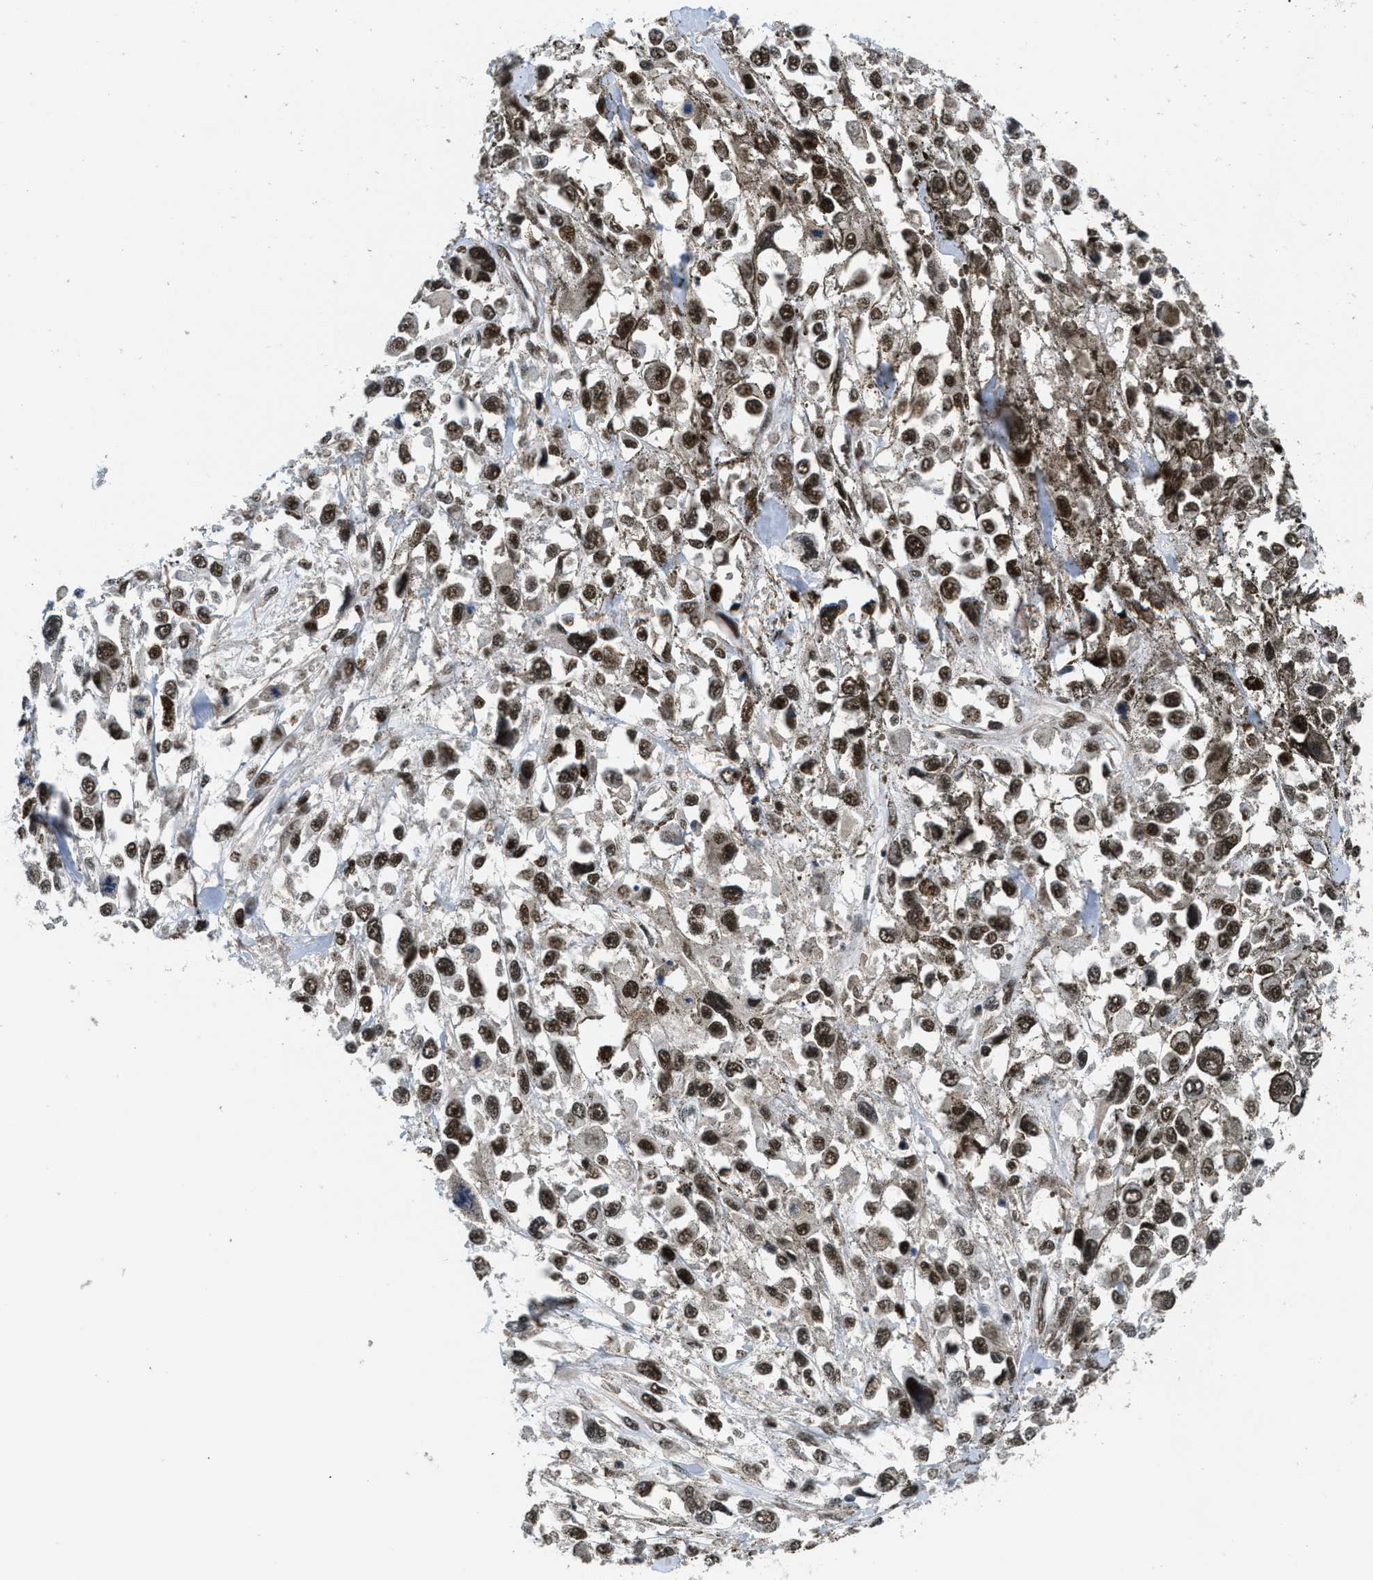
{"staining": {"intensity": "strong", "quantity": ">75%", "location": "nuclear"}, "tissue": "melanoma", "cell_type": "Tumor cells", "image_type": "cancer", "snomed": [{"axis": "morphology", "description": "Malignant melanoma, Metastatic site"}, {"axis": "topography", "description": "Lymph node"}], "caption": "DAB (3,3'-diaminobenzidine) immunohistochemical staining of human melanoma demonstrates strong nuclear protein positivity in about >75% of tumor cells. (DAB IHC with brightfield microscopy, high magnification).", "gene": "CUL4B", "patient": {"sex": "male", "age": 59}}